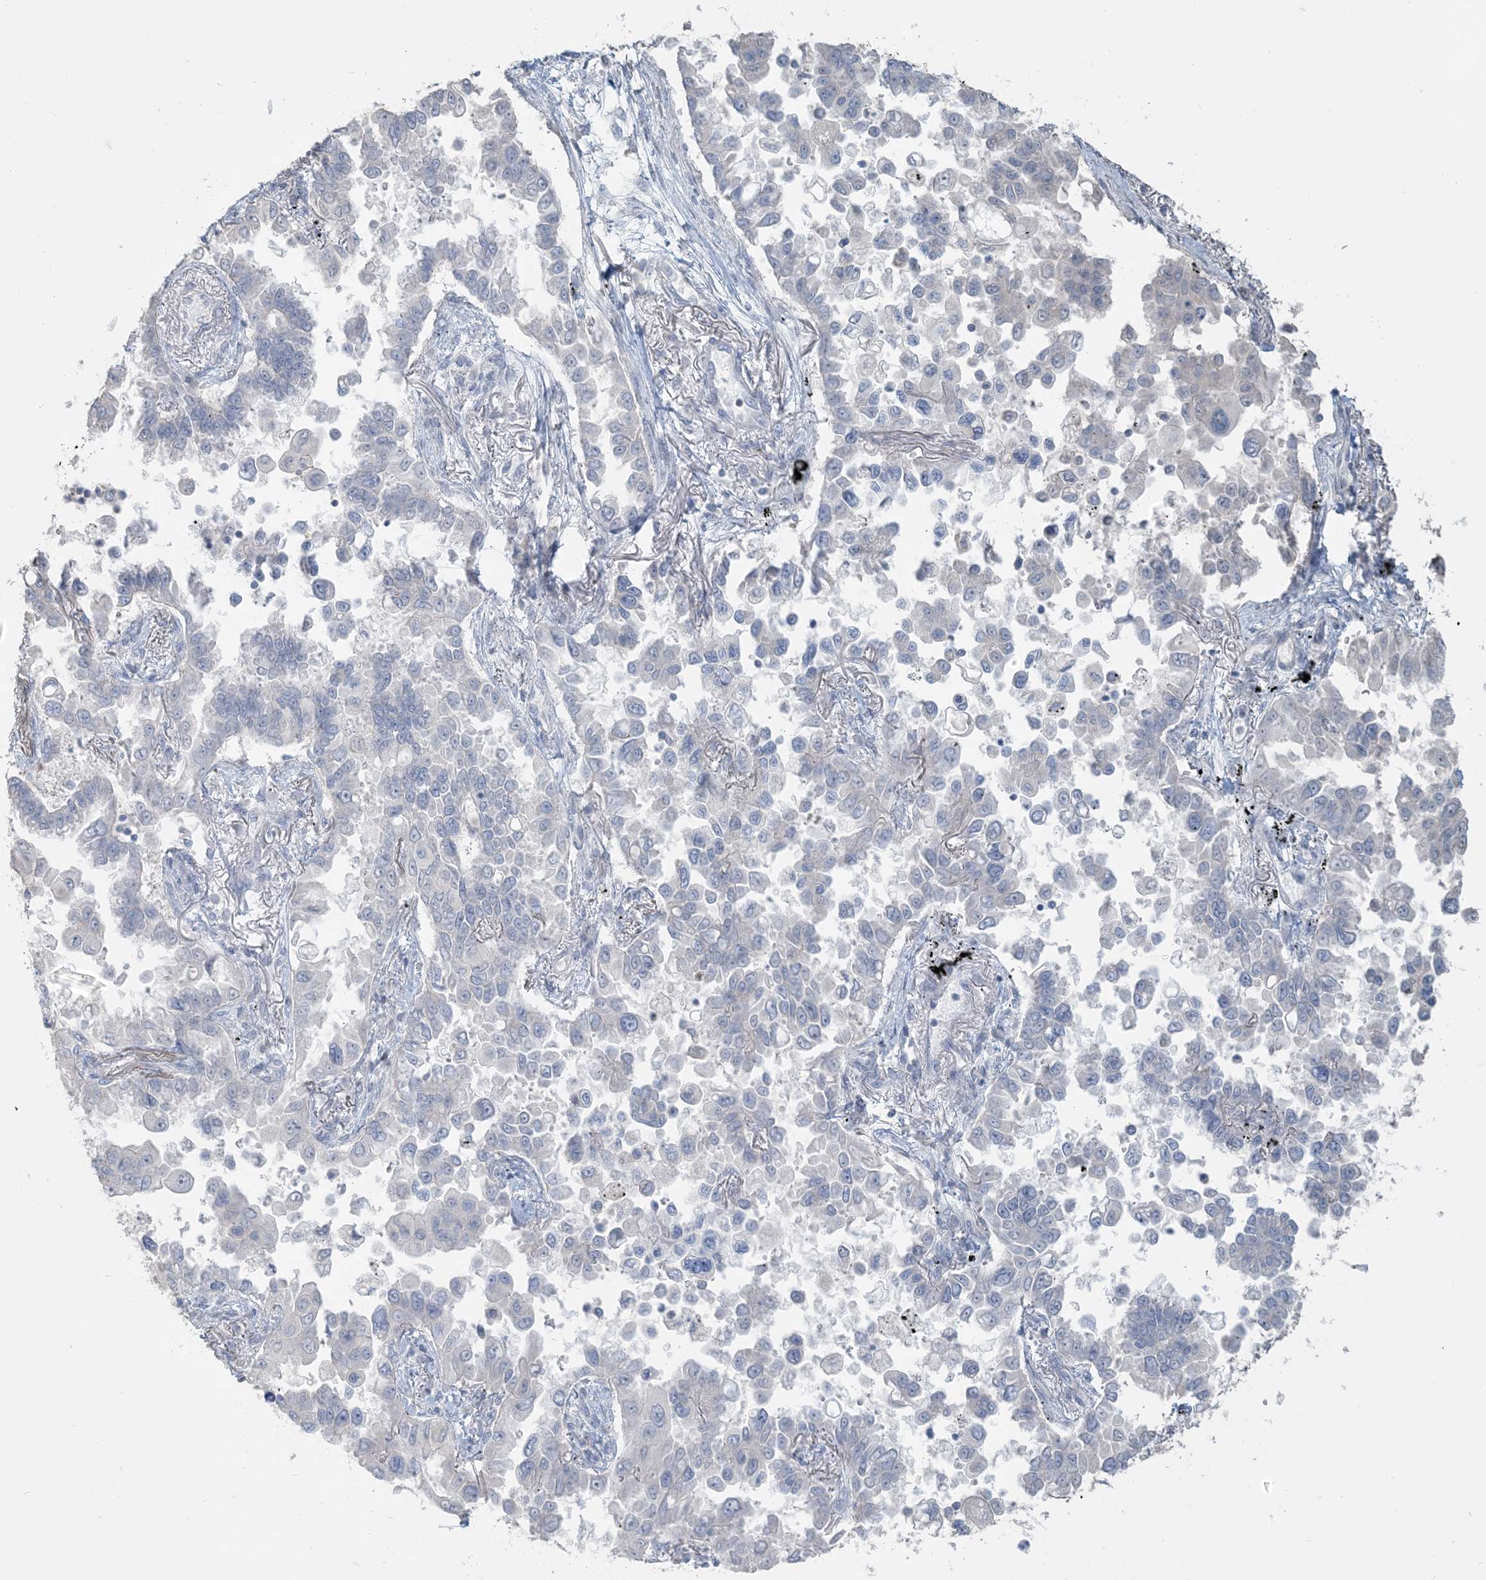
{"staining": {"intensity": "negative", "quantity": "none", "location": "none"}, "tissue": "lung cancer", "cell_type": "Tumor cells", "image_type": "cancer", "snomed": [{"axis": "morphology", "description": "Adenocarcinoma, NOS"}, {"axis": "topography", "description": "Lung"}], "caption": "Tumor cells are negative for protein expression in human lung cancer.", "gene": "NPHS2", "patient": {"sex": "female", "age": 67}}